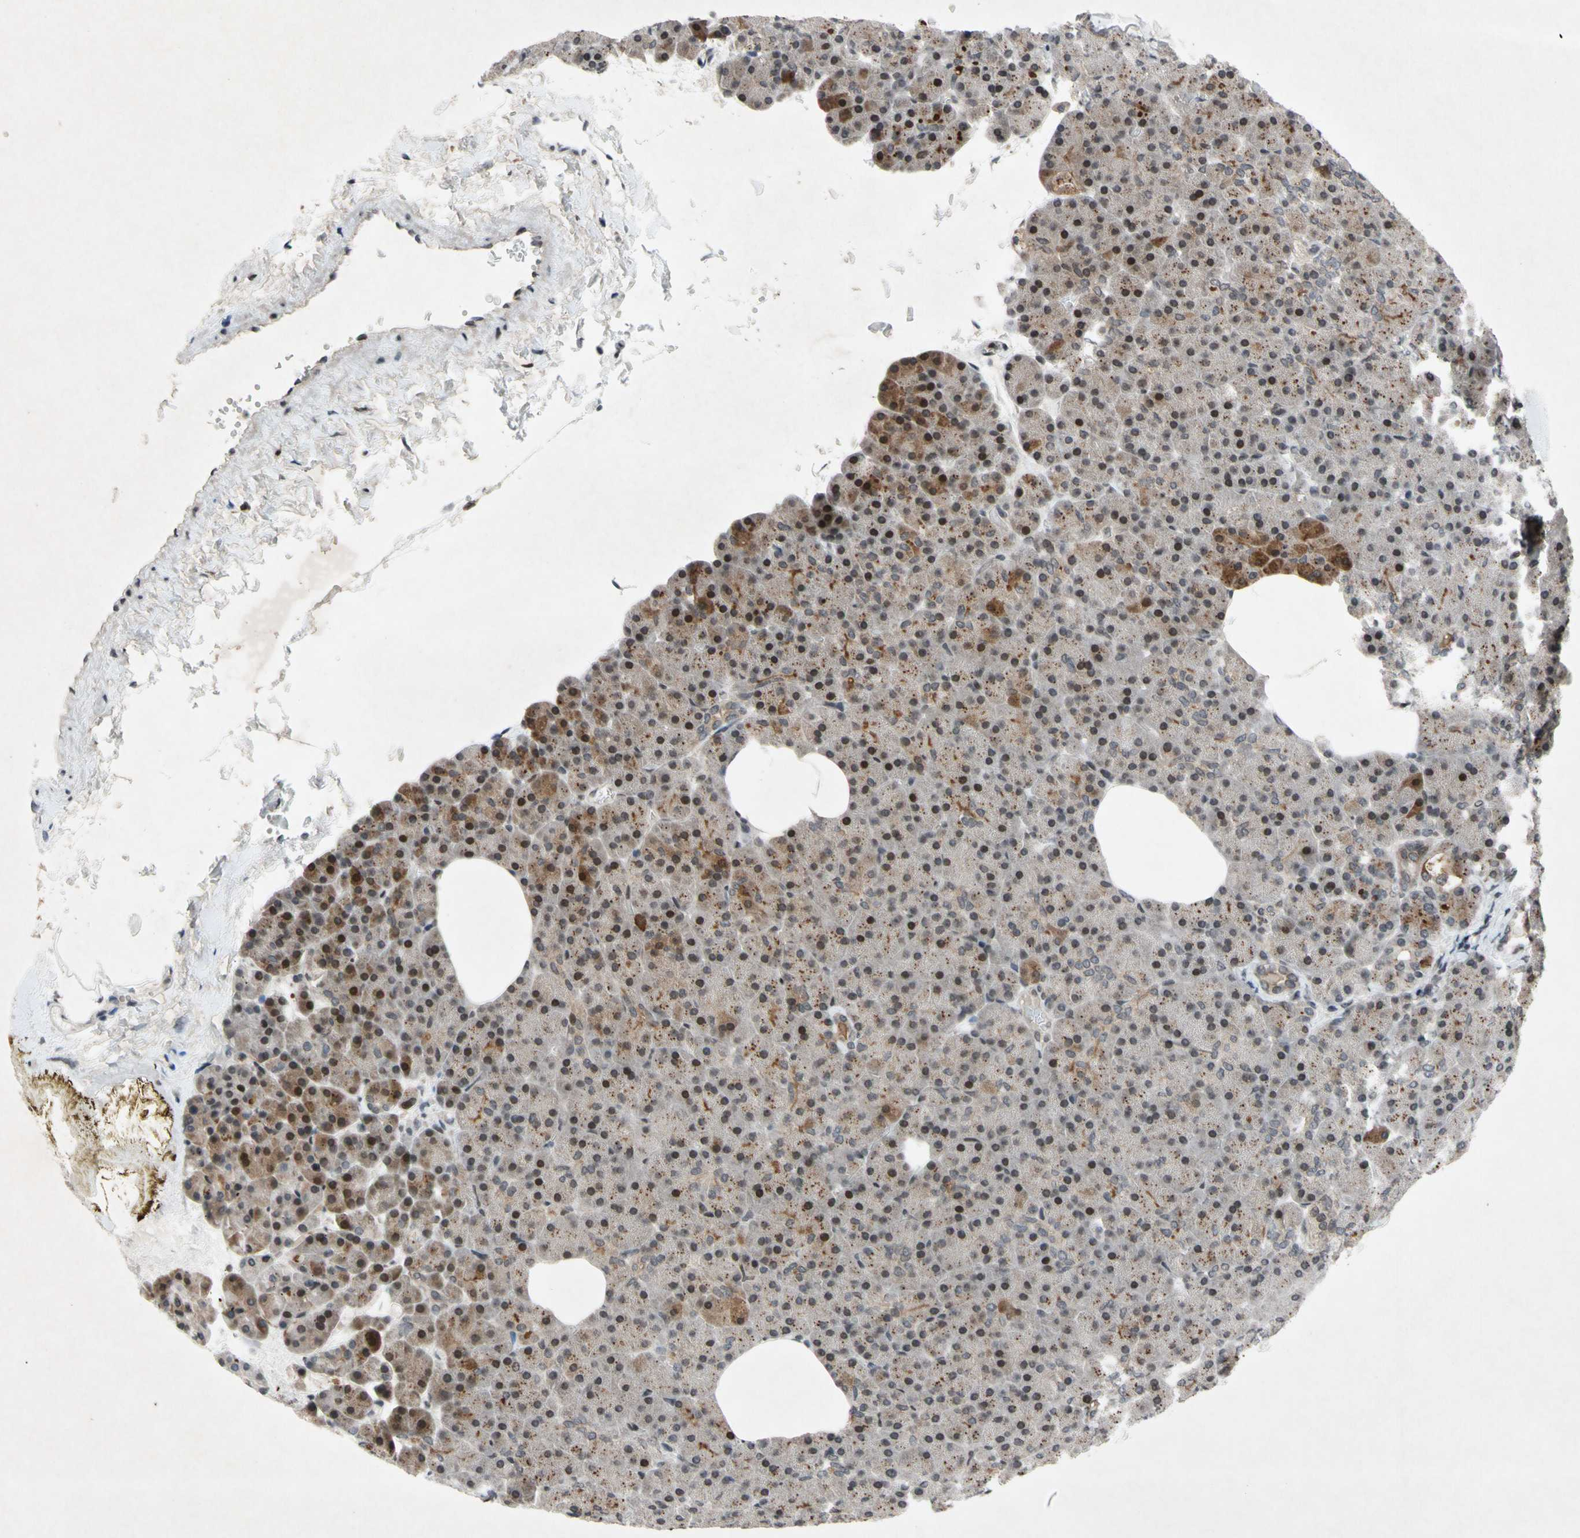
{"staining": {"intensity": "moderate", "quantity": "25%-75%", "location": "cytoplasmic/membranous,nuclear"}, "tissue": "pancreas", "cell_type": "Exocrine glandular cells", "image_type": "normal", "snomed": [{"axis": "morphology", "description": "Normal tissue, NOS"}, {"axis": "topography", "description": "Pancreas"}], "caption": "Immunohistochemical staining of unremarkable human pancreas exhibits medium levels of moderate cytoplasmic/membranous,nuclear positivity in approximately 25%-75% of exocrine glandular cells. The staining is performed using DAB (3,3'-diaminobenzidine) brown chromogen to label protein expression. The nuclei are counter-stained blue using hematoxylin.", "gene": "XPO1", "patient": {"sex": "female", "age": 35}}